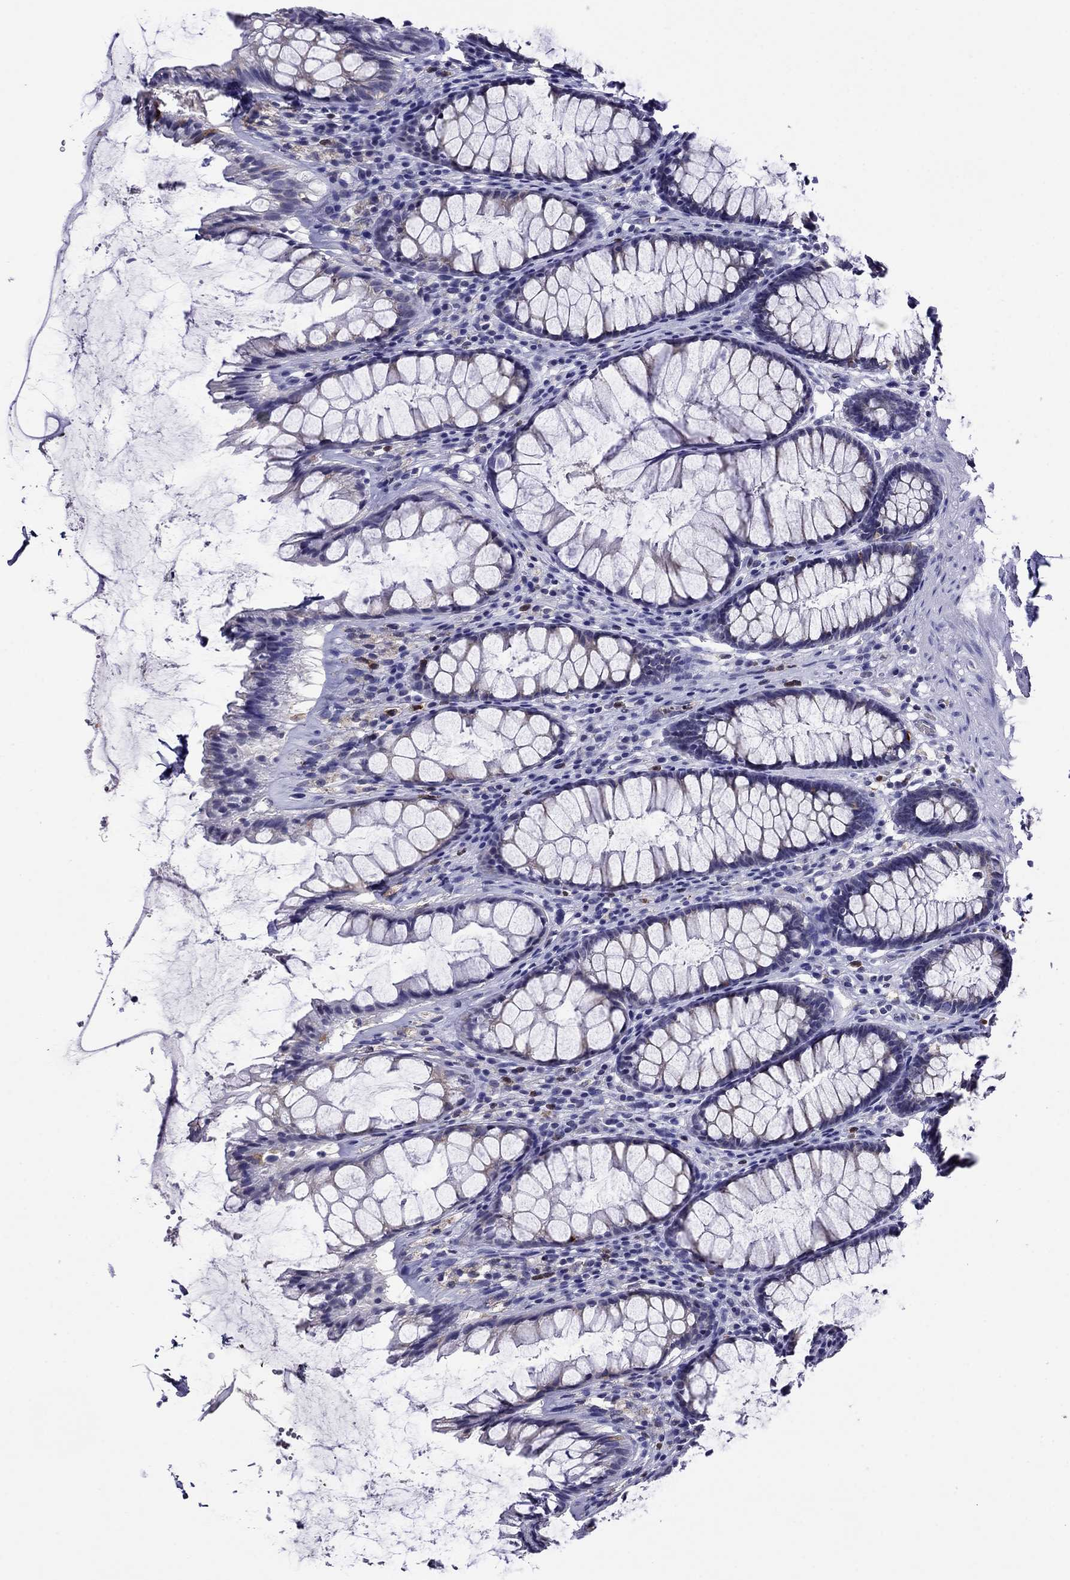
{"staining": {"intensity": "weak", "quantity": "<25%", "location": "cytoplasmic/membranous"}, "tissue": "rectum", "cell_type": "Glandular cells", "image_type": "normal", "snomed": [{"axis": "morphology", "description": "Normal tissue, NOS"}, {"axis": "topography", "description": "Rectum"}], "caption": "An immunohistochemistry image of unremarkable rectum is shown. There is no staining in glandular cells of rectum. Brightfield microscopy of IHC stained with DAB (brown) and hematoxylin (blue), captured at high magnification.", "gene": "SCG2", "patient": {"sex": "male", "age": 72}}